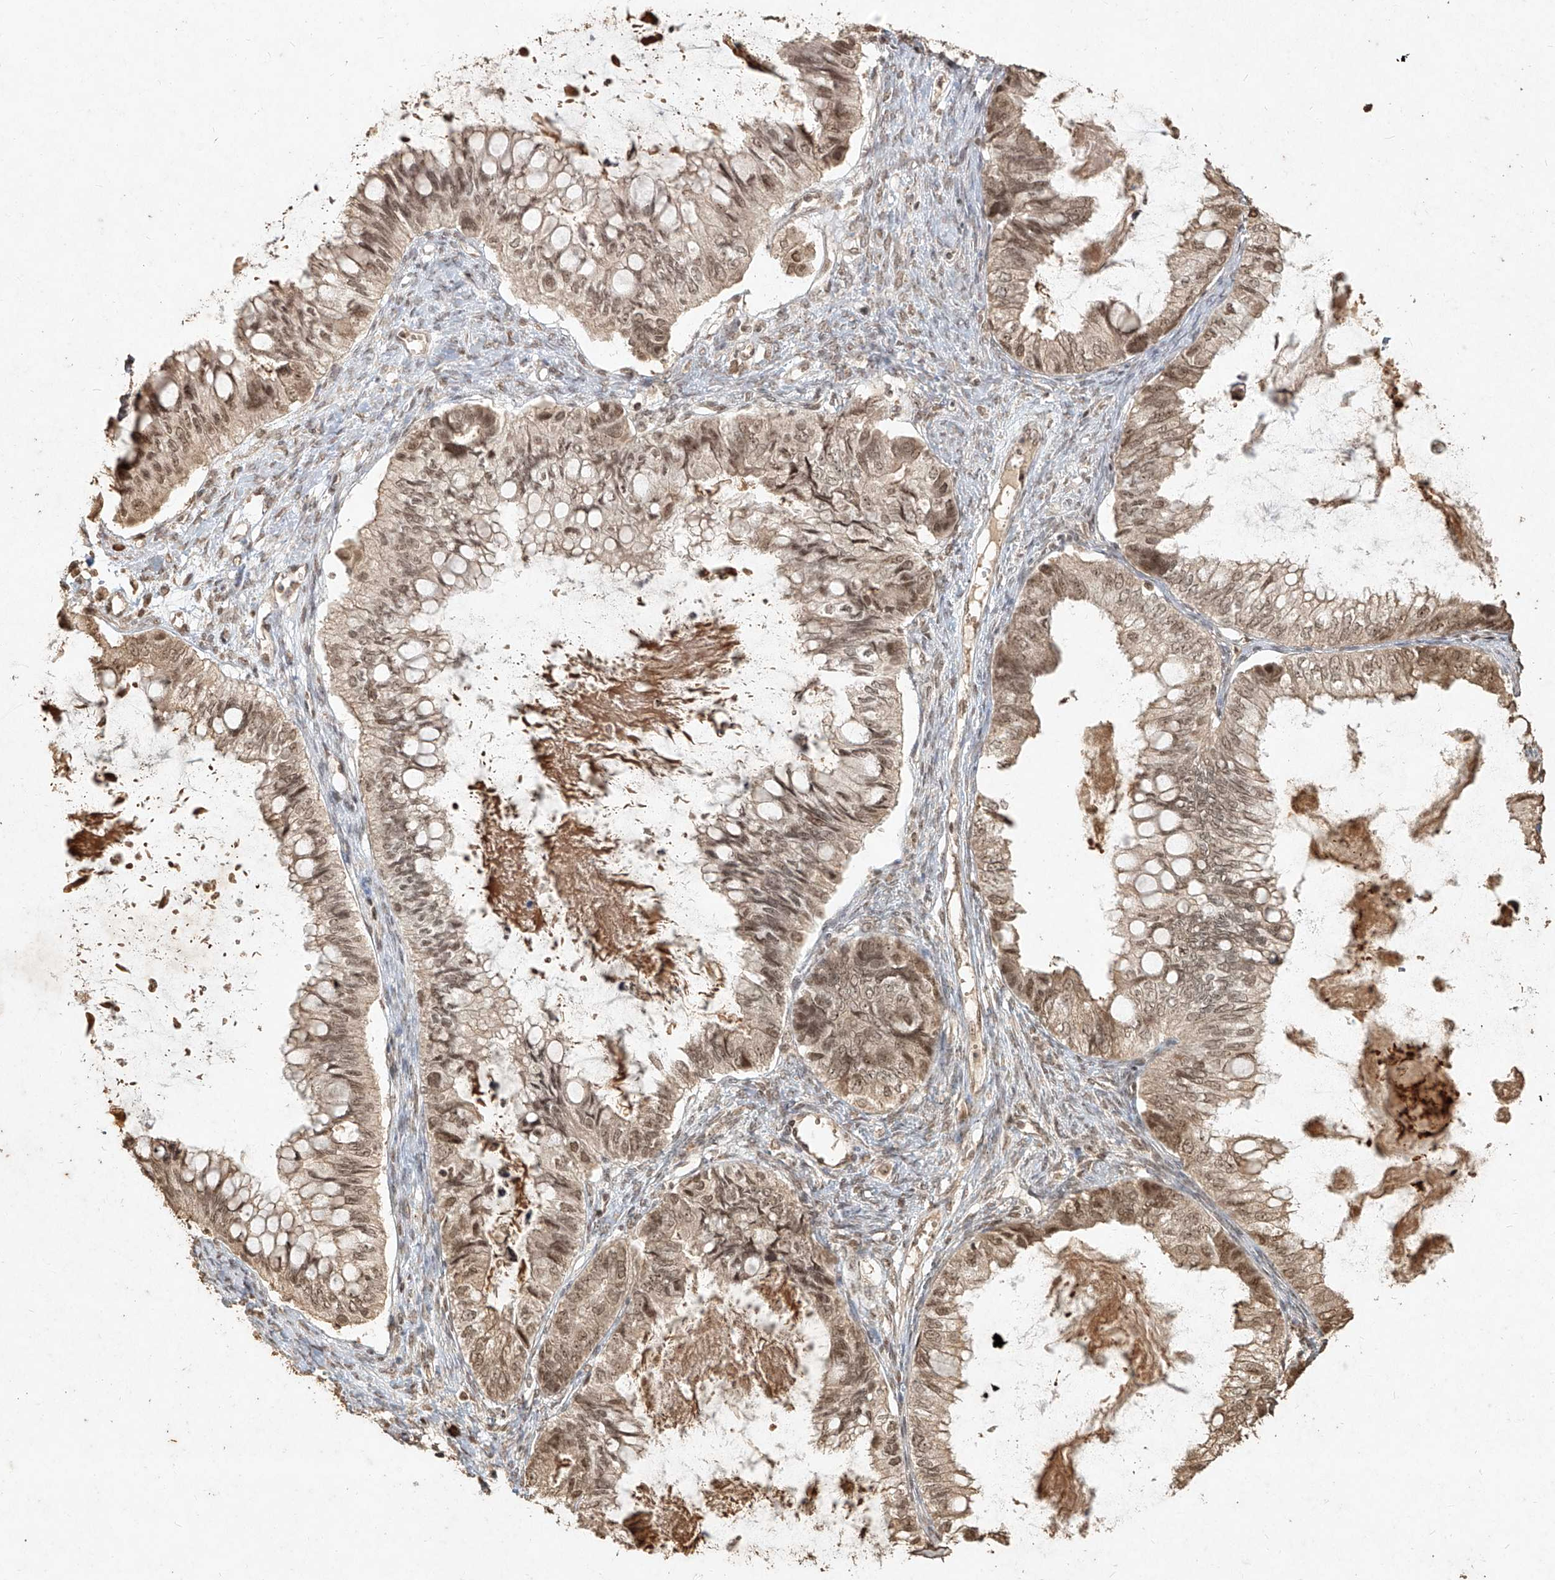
{"staining": {"intensity": "moderate", "quantity": ">75%", "location": "cytoplasmic/membranous,nuclear"}, "tissue": "ovarian cancer", "cell_type": "Tumor cells", "image_type": "cancer", "snomed": [{"axis": "morphology", "description": "Cystadenocarcinoma, mucinous, NOS"}, {"axis": "topography", "description": "Ovary"}], "caption": "Immunohistochemical staining of ovarian cancer shows medium levels of moderate cytoplasmic/membranous and nuclear staining in about >75% of tumor cells.", "gene": "UBE2K", "patient": {"sex": "female", "age": 80}}